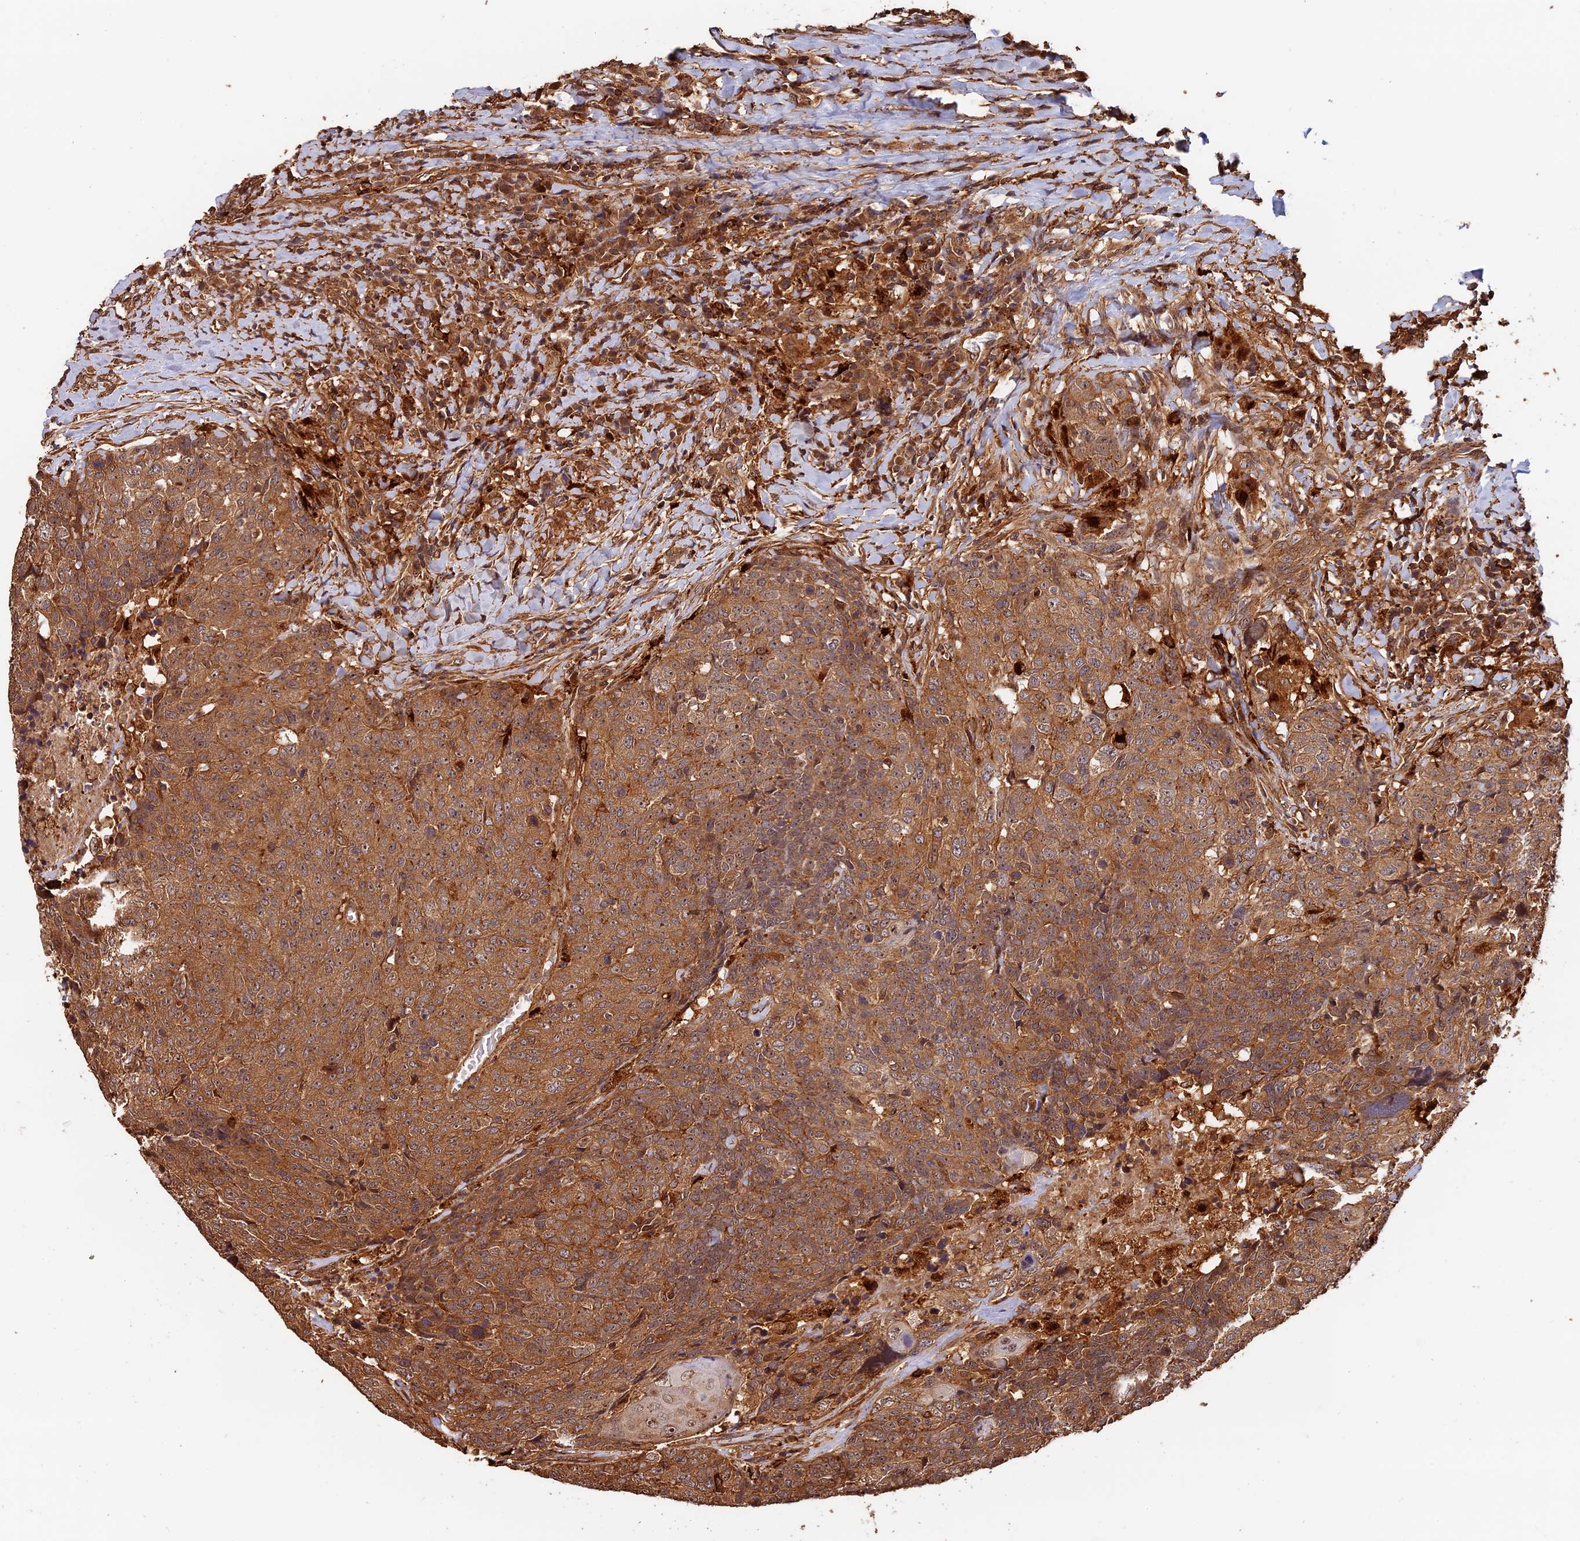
{"staining": {"intensity": "moderate", "quantity": ">75%", "location": "cytoplasmic/membranous"}, "tissue": "head and neck cancer", "cell_type": "Tumor cells", "image_type": "cancer", "snomed": [{"axis": "morphology", "description": "Squamous cell carcinoma, NOS"}, {"axis": "topography", "description": "Head-Neck"}], "caption": "High-magnification brightfield microscopy of head and neck cancer stained with DAB (brown) and counterstained with hematoxylin (blue). tumor cells exhibit moderate cytoplasmic/membranous staining is appreciated in about>75% of cells.", "gene": "MMP15", "patient": {"sex": "male", "age": 66}}